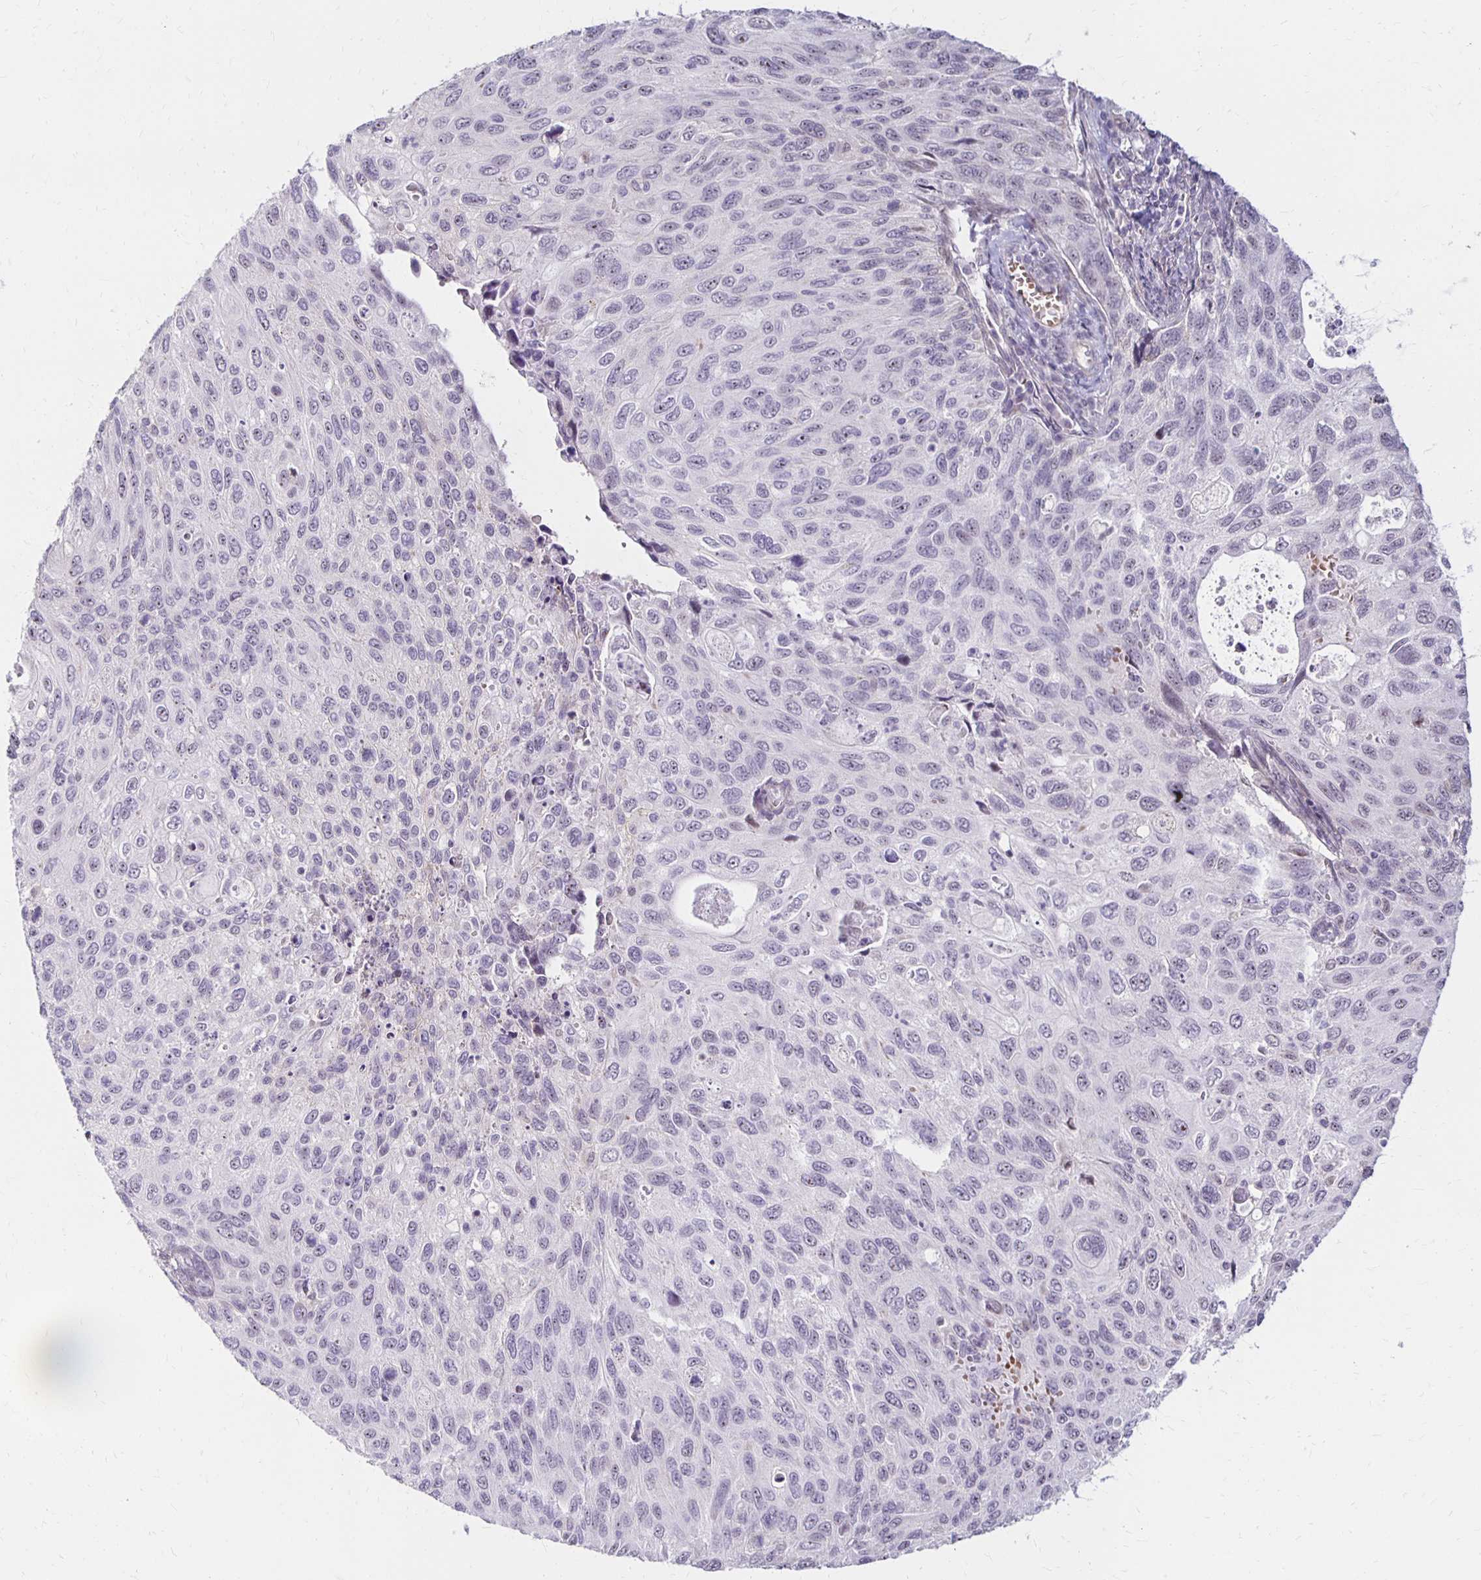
{"staining": {"intensity": "negative", "quantity": "none", "location": "none"}, "tissue": "cervical cancer", "cell_type": "Tumor cells", "image_type": "cancer", "snomed": [{"axis": "morphology", "description": "Squamous cell carcinoma, NOS"}, {"axis": "topography", "description": "Cervix"}], "caption": "A high-resolution micrograph shows IHC staining of cervical squamous cell carcinoma, which reveals no significant positivity in tumor cells.", "gene": "DAGLA", "patient": {"sex": "female", "age": 70}}